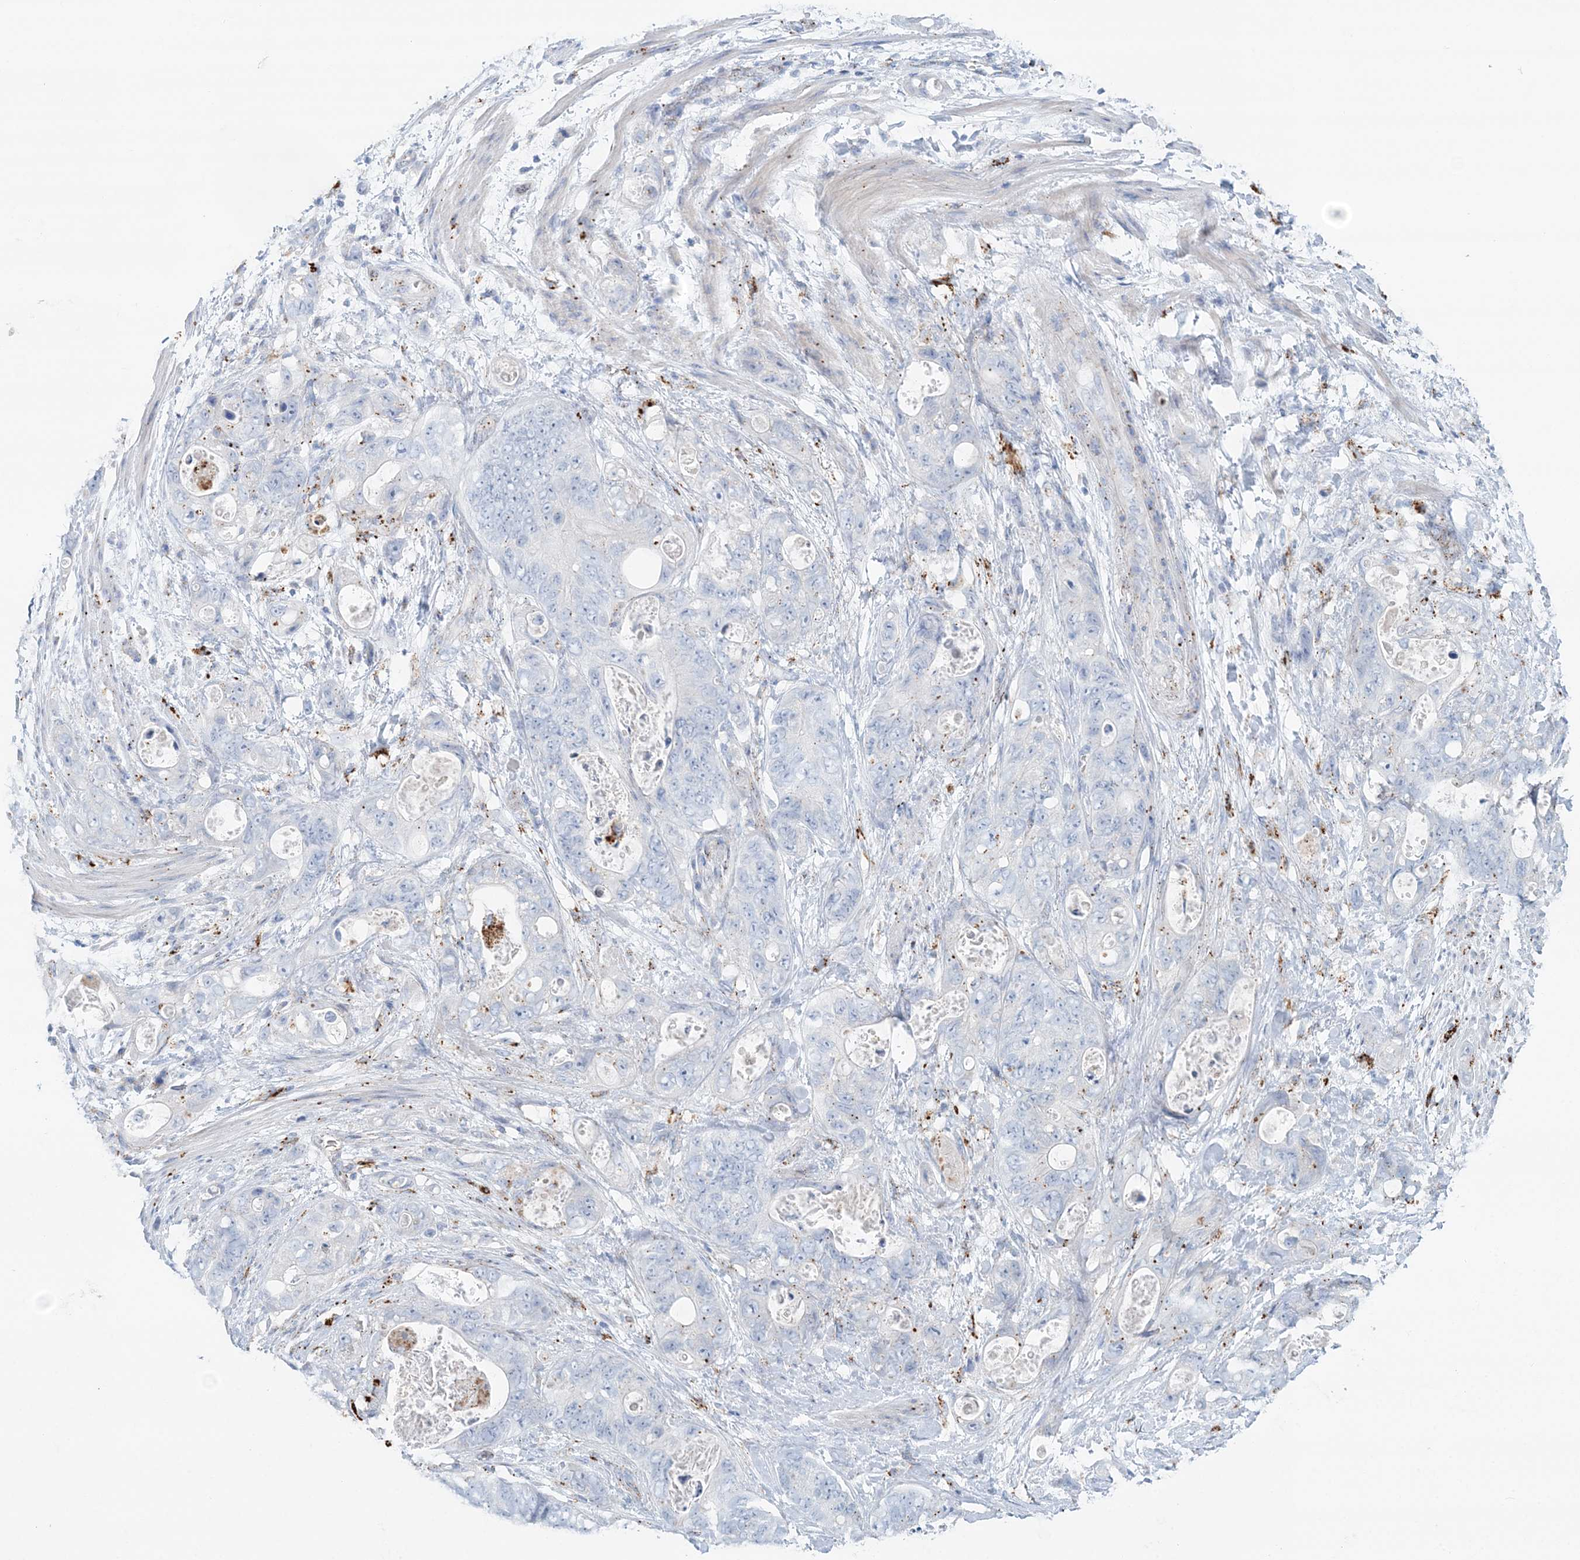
{"staining": {"intensity": "negative", "quantity": "none", "location": "none"}, "tissue": "stomach cancer", "cell_type": "Tumor cells", "image_type": "cancer", "snomed": [{"axis": "morphology", "description": "Adenocarcinoma, NOS"}, {"axis": "topography", "description": "Stomach"}], "caption": "Protein analysis of stomach cancer exhibits no significant expression in tumor cells.", "gene": "TPP1", "patient": {"sex": "female", "age": 89}}